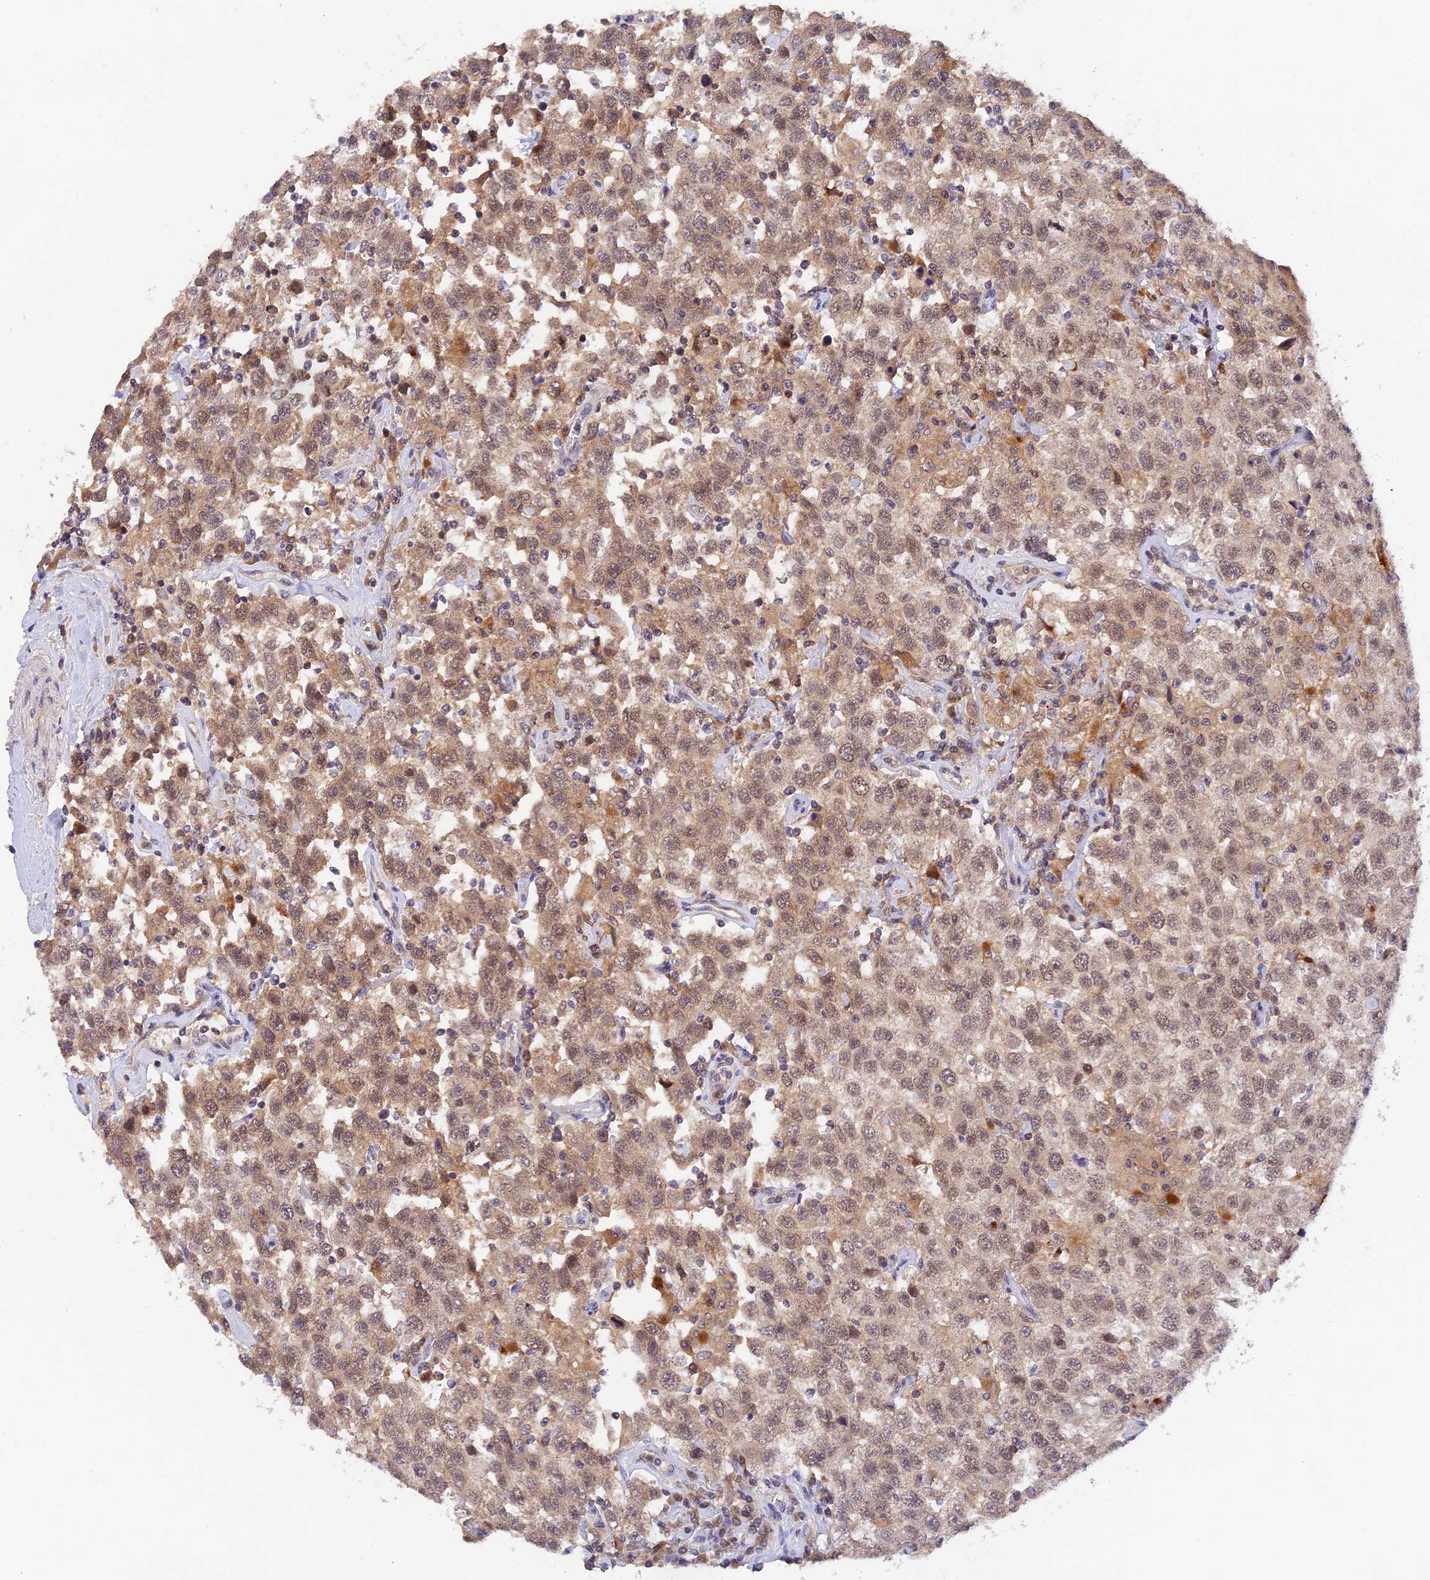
{"staining": {"intensity": "moderate", "quantity": ">75%", "location": "cytoplasmic/membranous,nuclear"}, "tissue": "testis cancer", "cell_type": "Tumor cells", "image_type": "cancer", "snomed": [{"axis": "morphology", "description": "Seminoma, NOS"}, {"axis": "topography", "description": "Testis"}], "caption": "Immunohistochemical staining of testis cancer (seminoma) demonstrates medium levels of moderate cytoplasmic/membranous and nuclear protein staining in about >75% of tumor cells. The staining was performed using DAB, with brown indicating positive protein expression. Nuclei are stained blue with hematoxylin.", "gene": "ZNF436", "patient": {"sex": "male", "age": 41}}